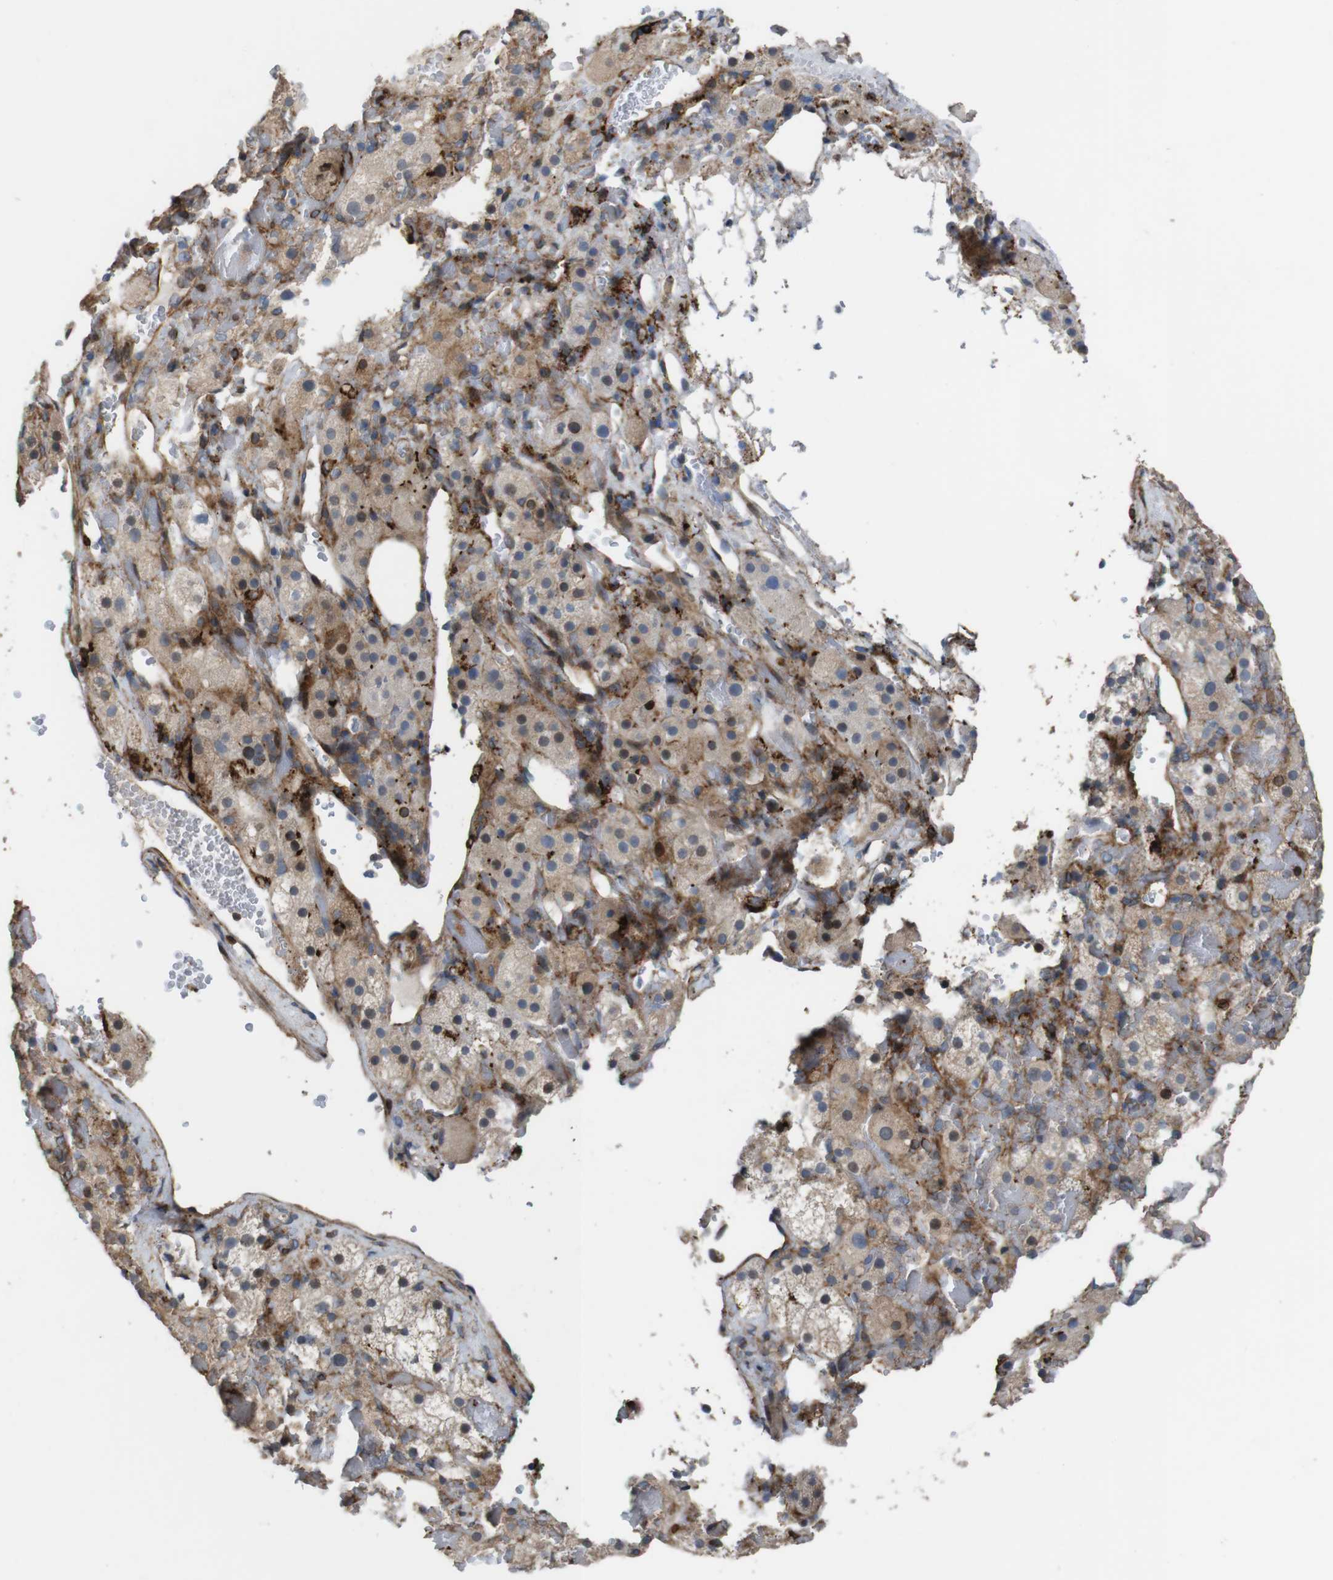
{"staining": {"intensity": "moderate", "quantity": ">75%", "location": "cytoplasmic/membranous"}, "tissue": "adrenal gland", "cell_type": "Glandular cells", "image_type": "normal", "snomed": [{"axis": "morphology", "description": "Normal tissue, NOS"}, {"axis": "topography", "description": "Adrenal gland"}], "caption": "Moderate cytoplasmic/membranous protein positivity is present in about >75% of glandular cells in adrenal gland.", "gene": "PCOLCE2", "patient": {"sex": "female", "age": 59}}